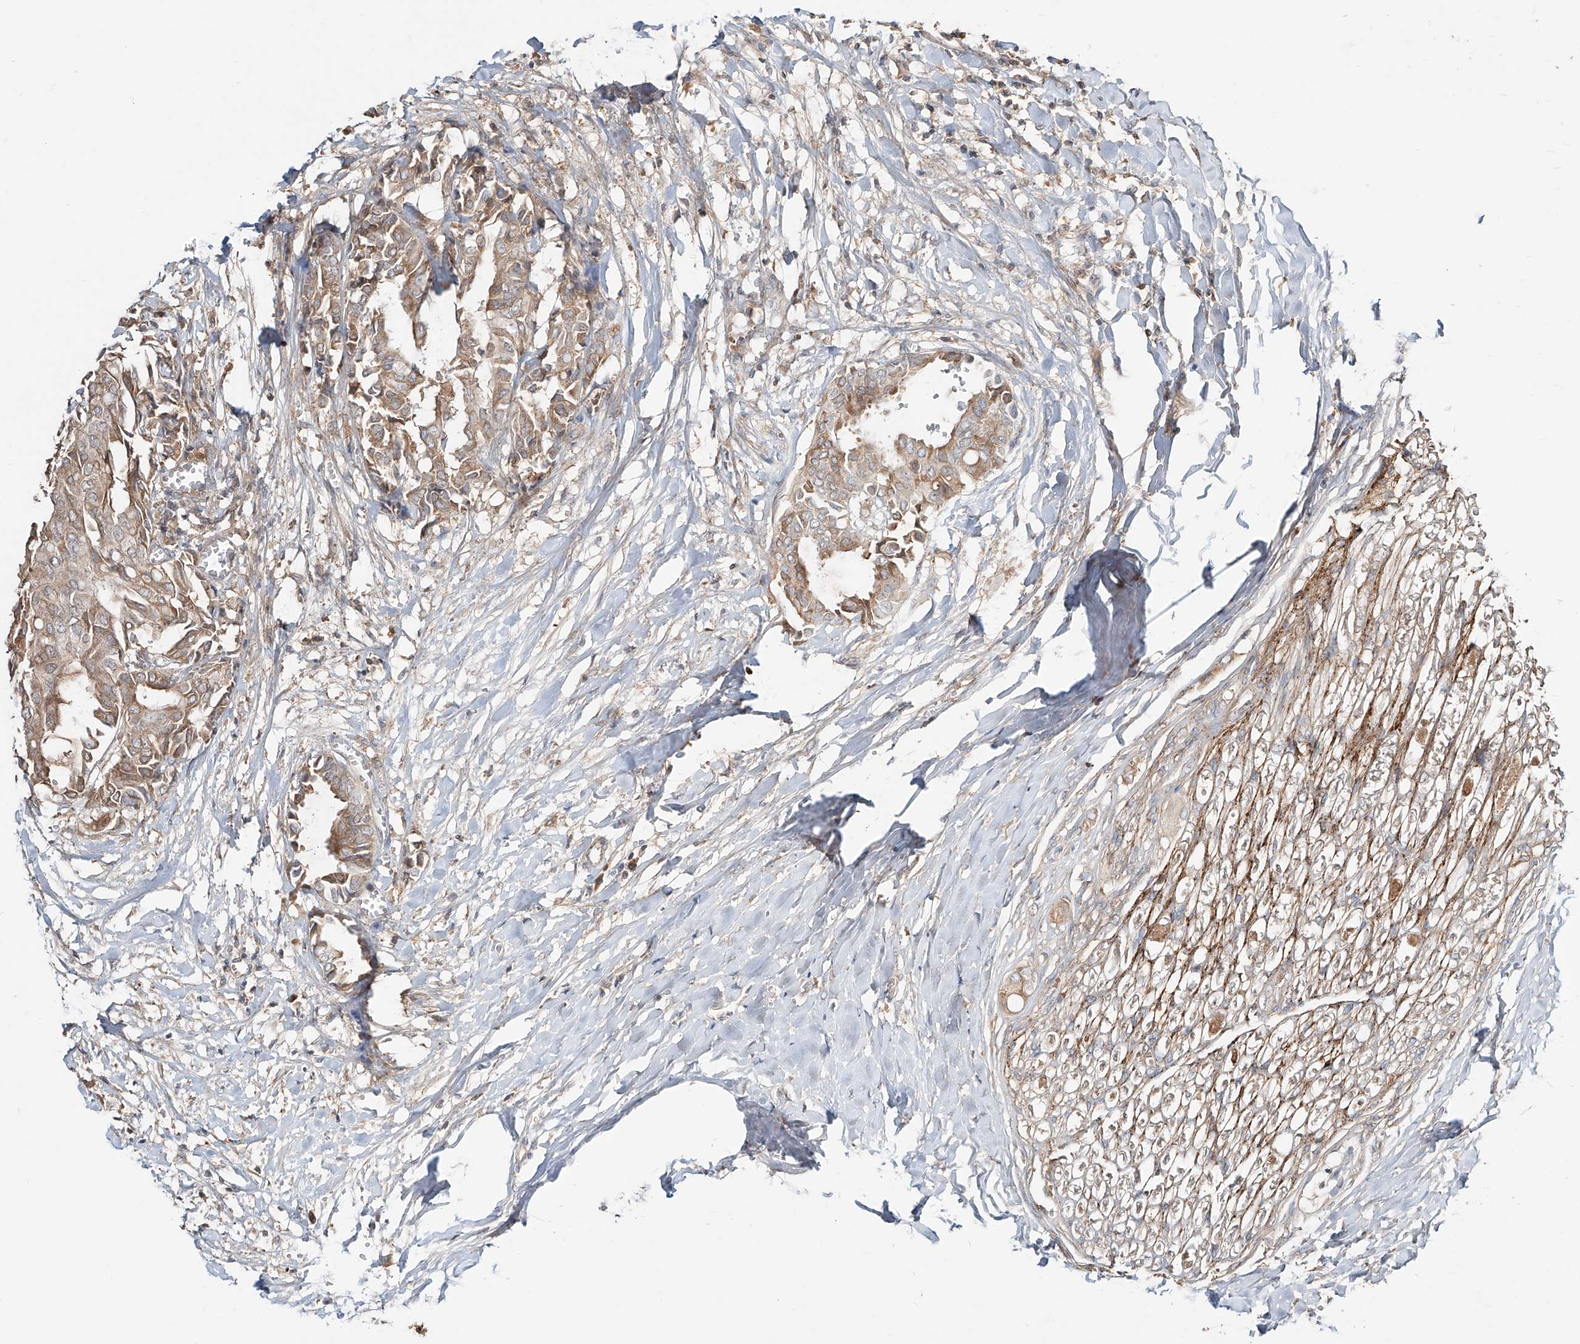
{"staining": {"intensity": "moderate", "quantity": ">75%", "location": "cytoplasmic/membranous"}, "tissue": "head and neck cancer", "cell_type": "Tumor cells", "image_type": "cancer", "snomed": [{"axis": "morphology", "description": "Adenocarcinoma, NOS"}, {"axis": "topography", "description": "Salivary gland"}, {"axis": "topography", "description": "Head-Neck"}], "caption": "IHC (DAB) staining of head and neck cancer demonstrates moderate cytoplasmic/membranous protein expression in about >75% of tumor cells.", "gene": "ERO1A", "patient": {"sex": "female", "age": 59}}